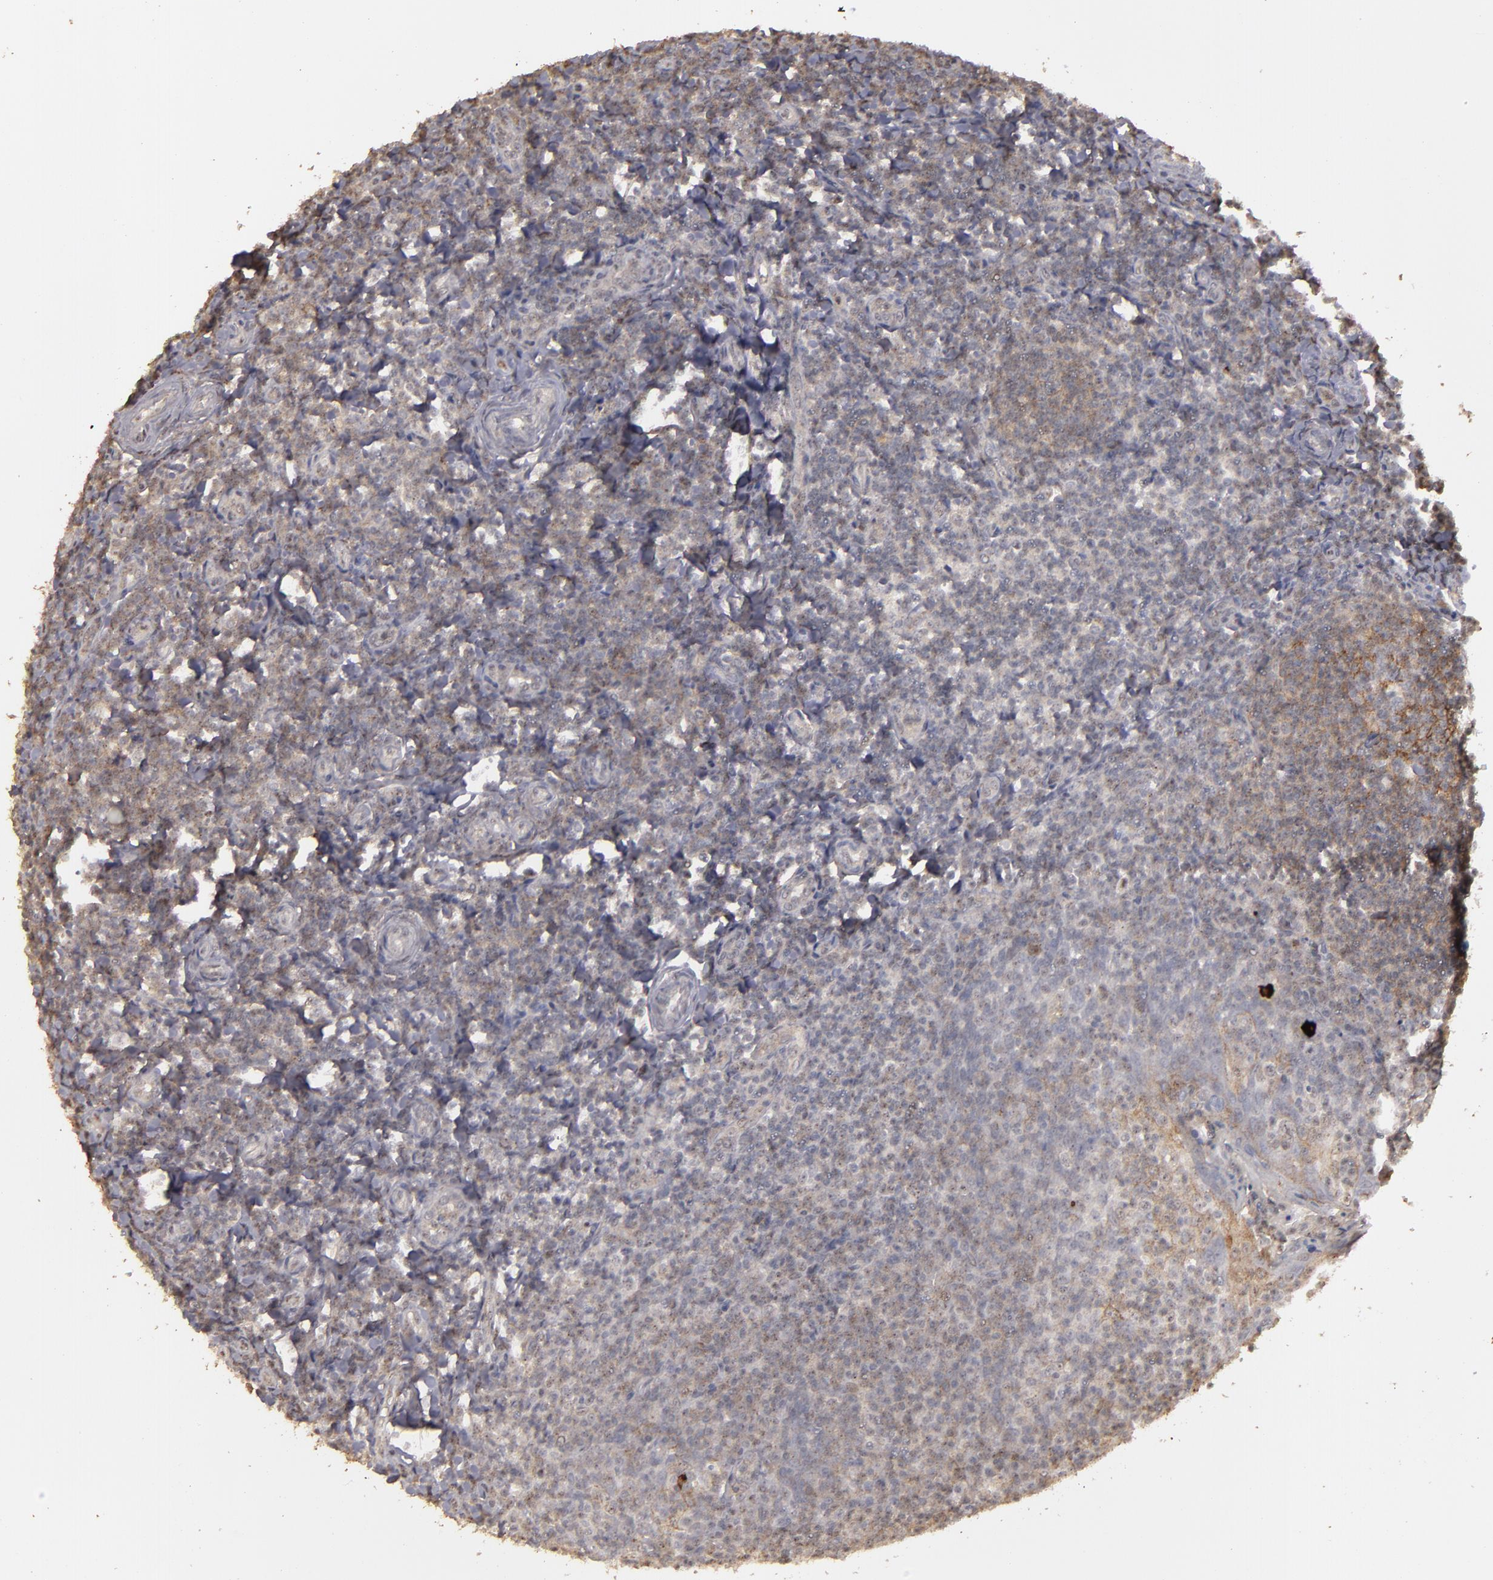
{"staining": {"intensity": "negative", "quantity": "none", "location": "none"}, "tissue": "tonsil", "cell_type": "Germinal center cells", "image_type": "normal", "snomed": [{"axis": "morphology", "description": "Normal tissue, NOS"}, {"axis": "topography", "description": "Tonsil"}], "caption": "IHC micrograph of benign tonsil: tonsil stained with DAB exhibits no significant protein expression in germinal center cells.", "gene": "CD55", "patient": {"sex": "male", "age": 20}}